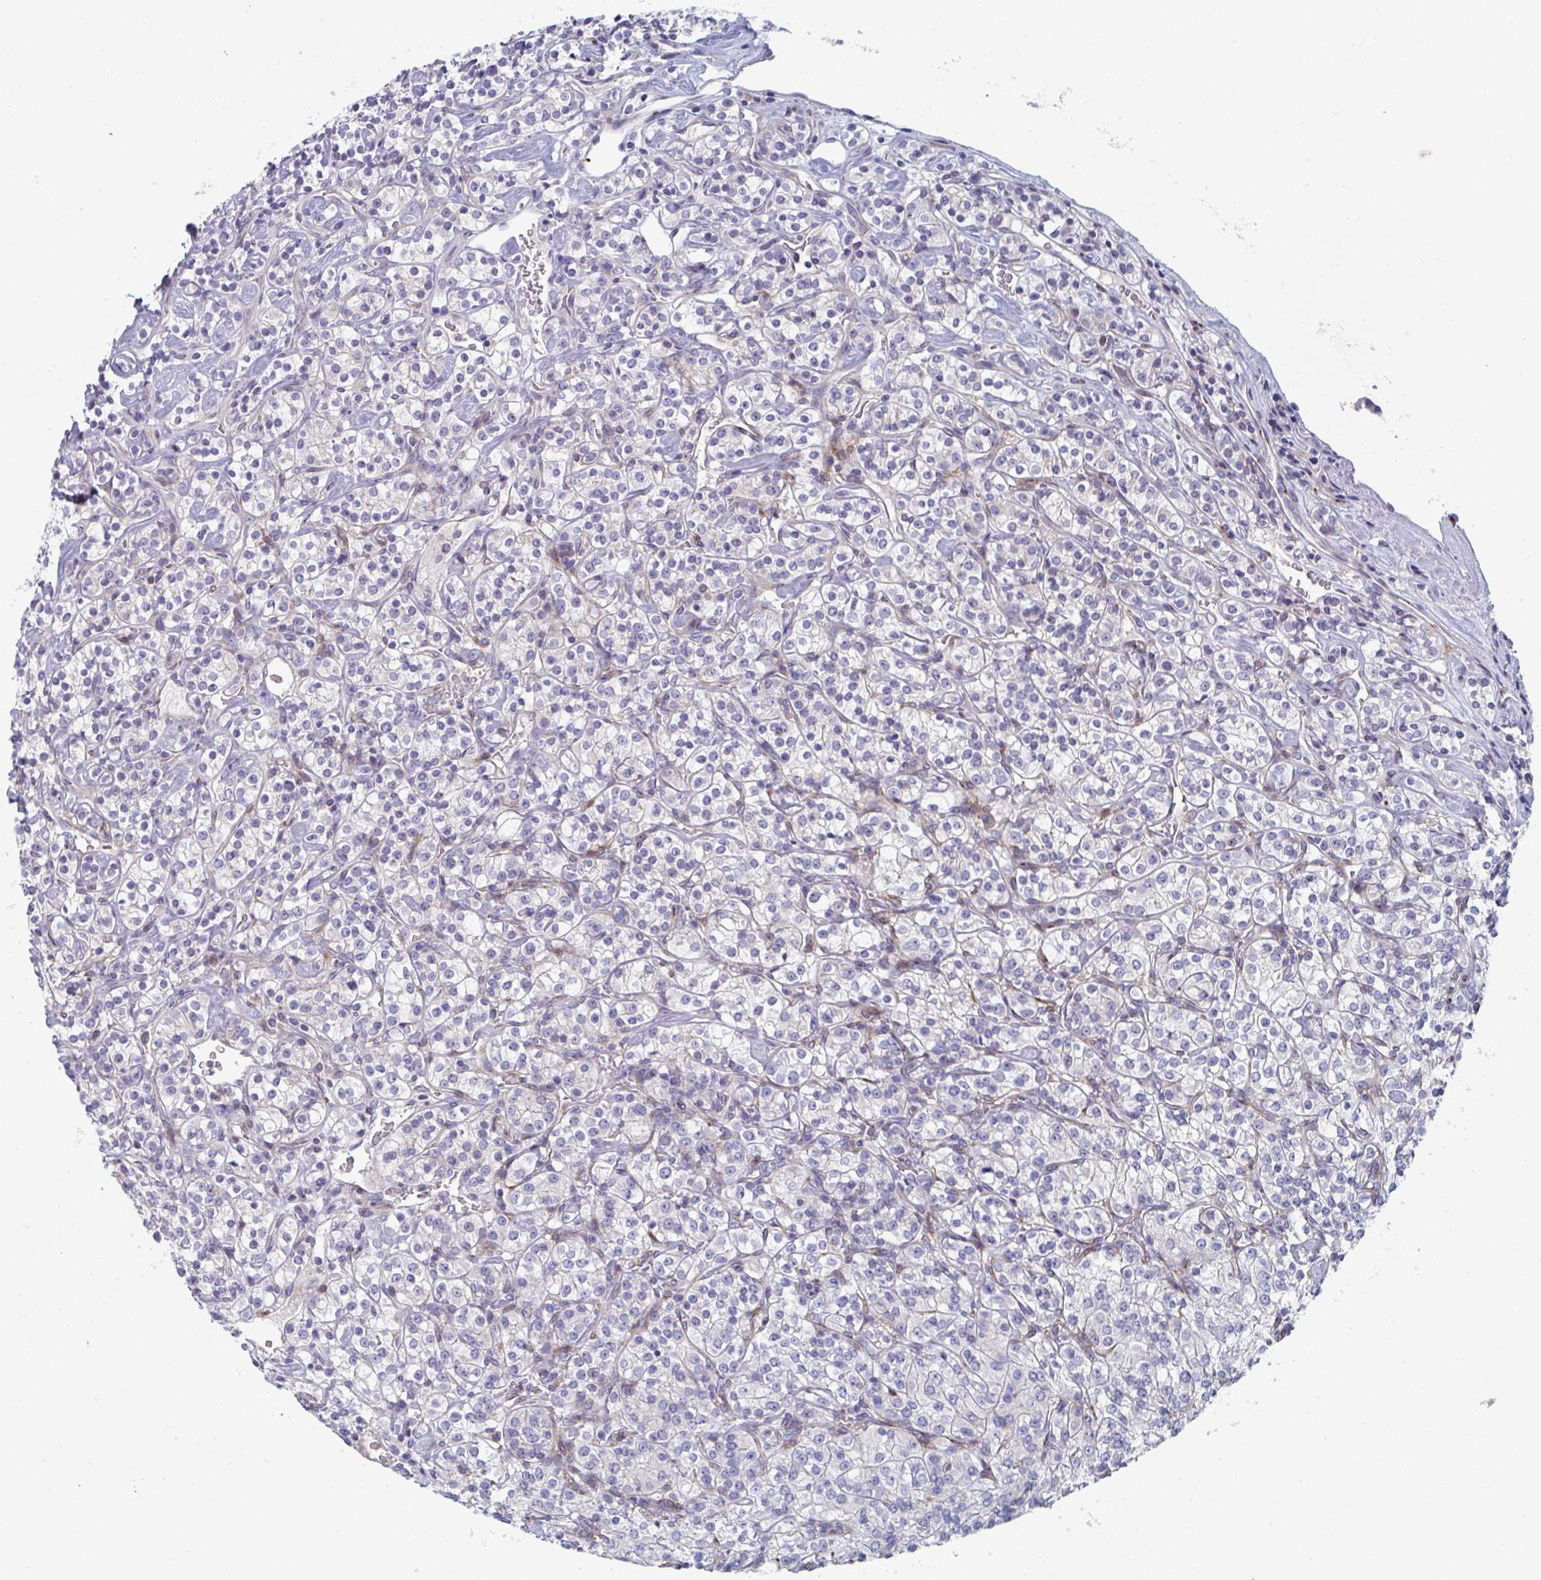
{"staining": {"intensity": "negative", "quantity": "none", "location": "none"}, "tissue": "renal cancer", "cell_type": "Tumor cells", "image_type": "cancer", "snomed": [{"axis": "morphology", "description": "Adenocarcinoma, NOS"}, {"axis": "topography", "description": "Kidney"}], "caption": "Tumor cells show no significant protein positivity in renal cancer (adenocarcinoma). (Stains: DAB (3,3'-diaminobenzidine) immunohistochemistry with hematoxylin counter stain, Microscopy: brightfield microscopy at high magnification).", "gene": "PSMG1", "patient": {"sex": "male", "age": 77}}